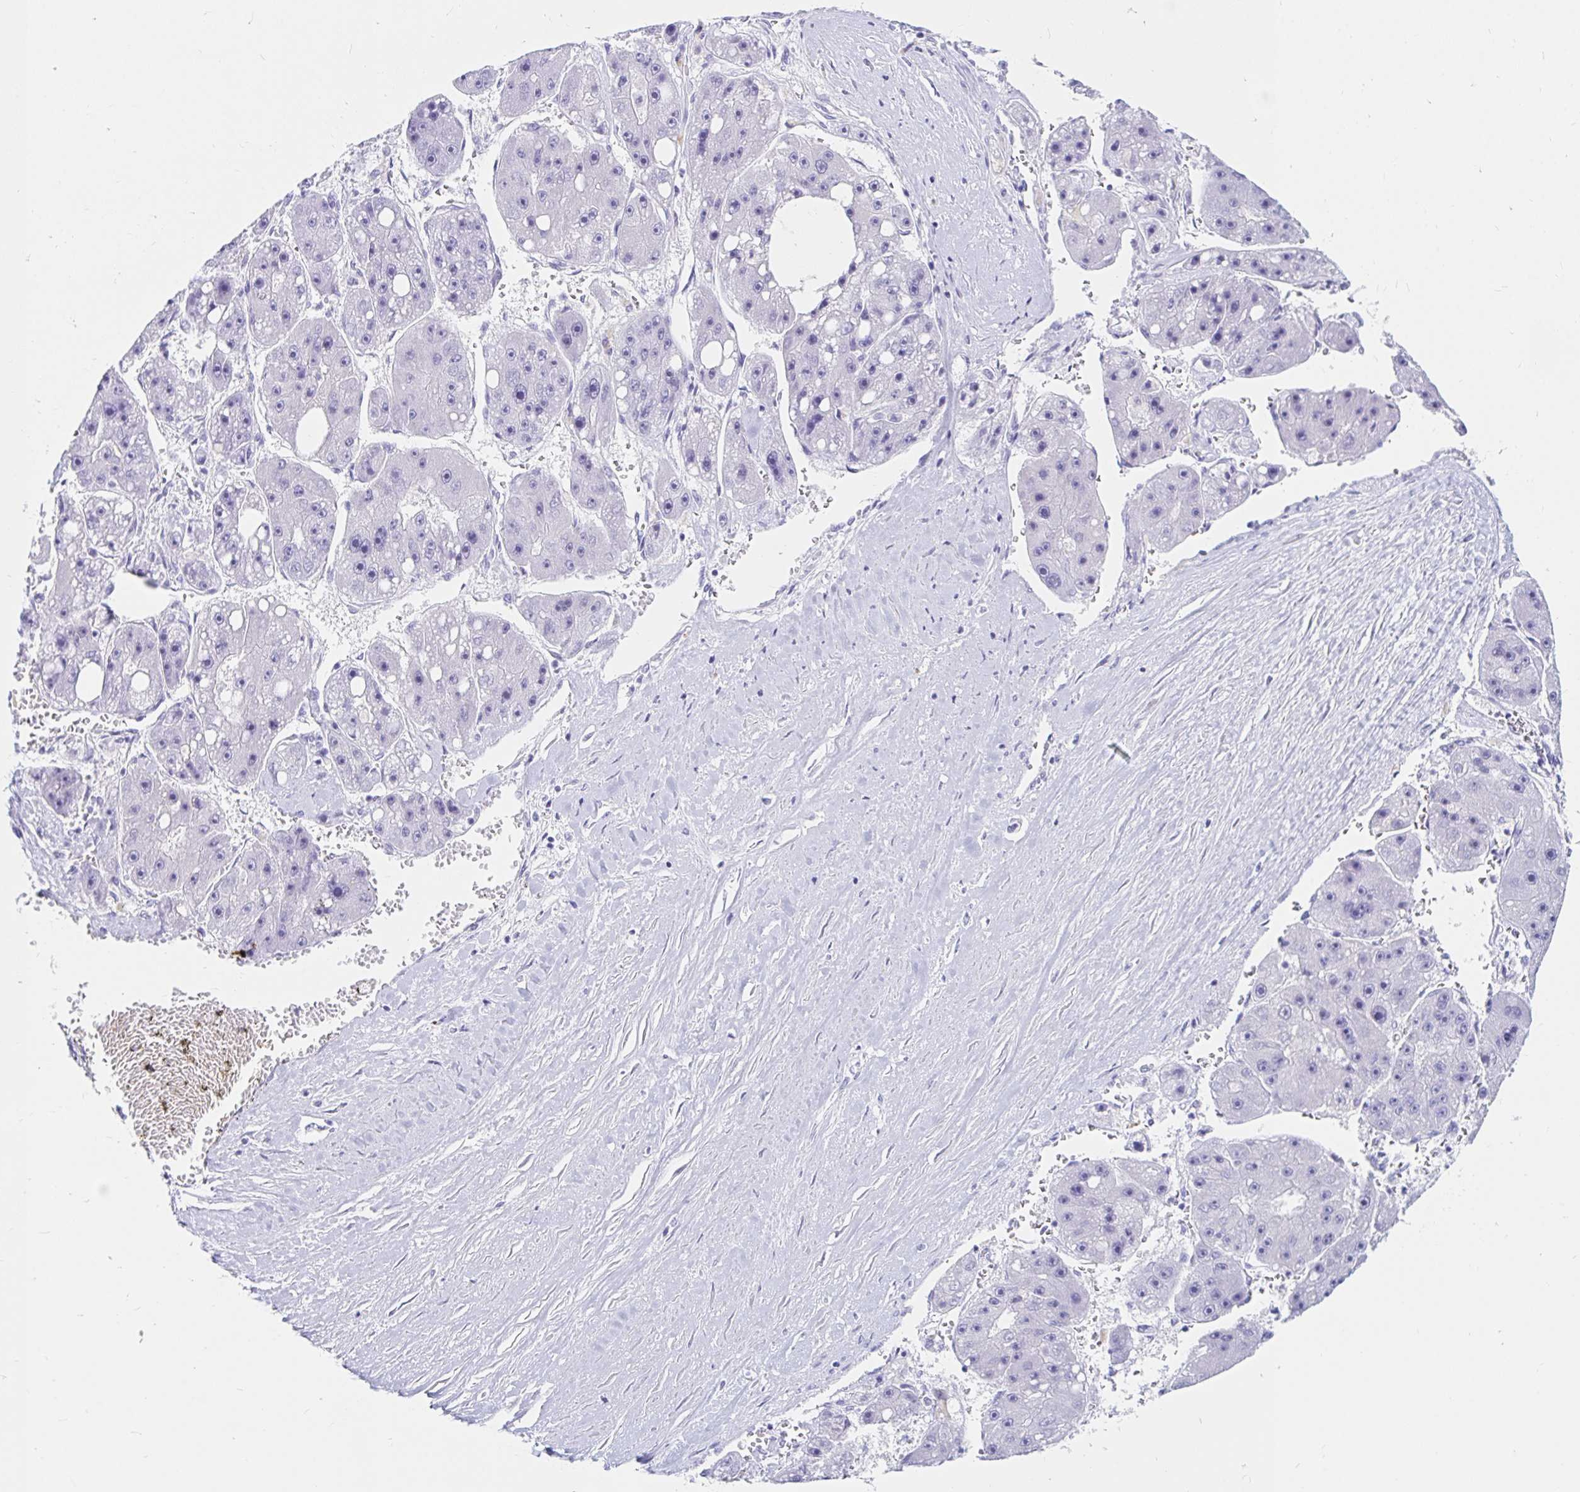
{"staining": {"intensity": "negative", "quantity": "none", "location": "none"}, "tissue": "liver cancer", "cell_type": "Tumor cells", "image_type": "cancer", "snomed": [{"axis": "morphology", "description": "Carcinoma, Hepatocellular, NOS"}, {"axis": "topography", "description": "Liver"}], "caption": "DAB immunohistochemical staining of human hepatocellular carcinoma (liver) displays no significant positivity in tumor cells. (DAB (3,3'-diaminobenzidine) immunohistochemistry (IHC), high magnification).", "gene": "OR6T1", "patient": {"sex": "female", "age": 61}}